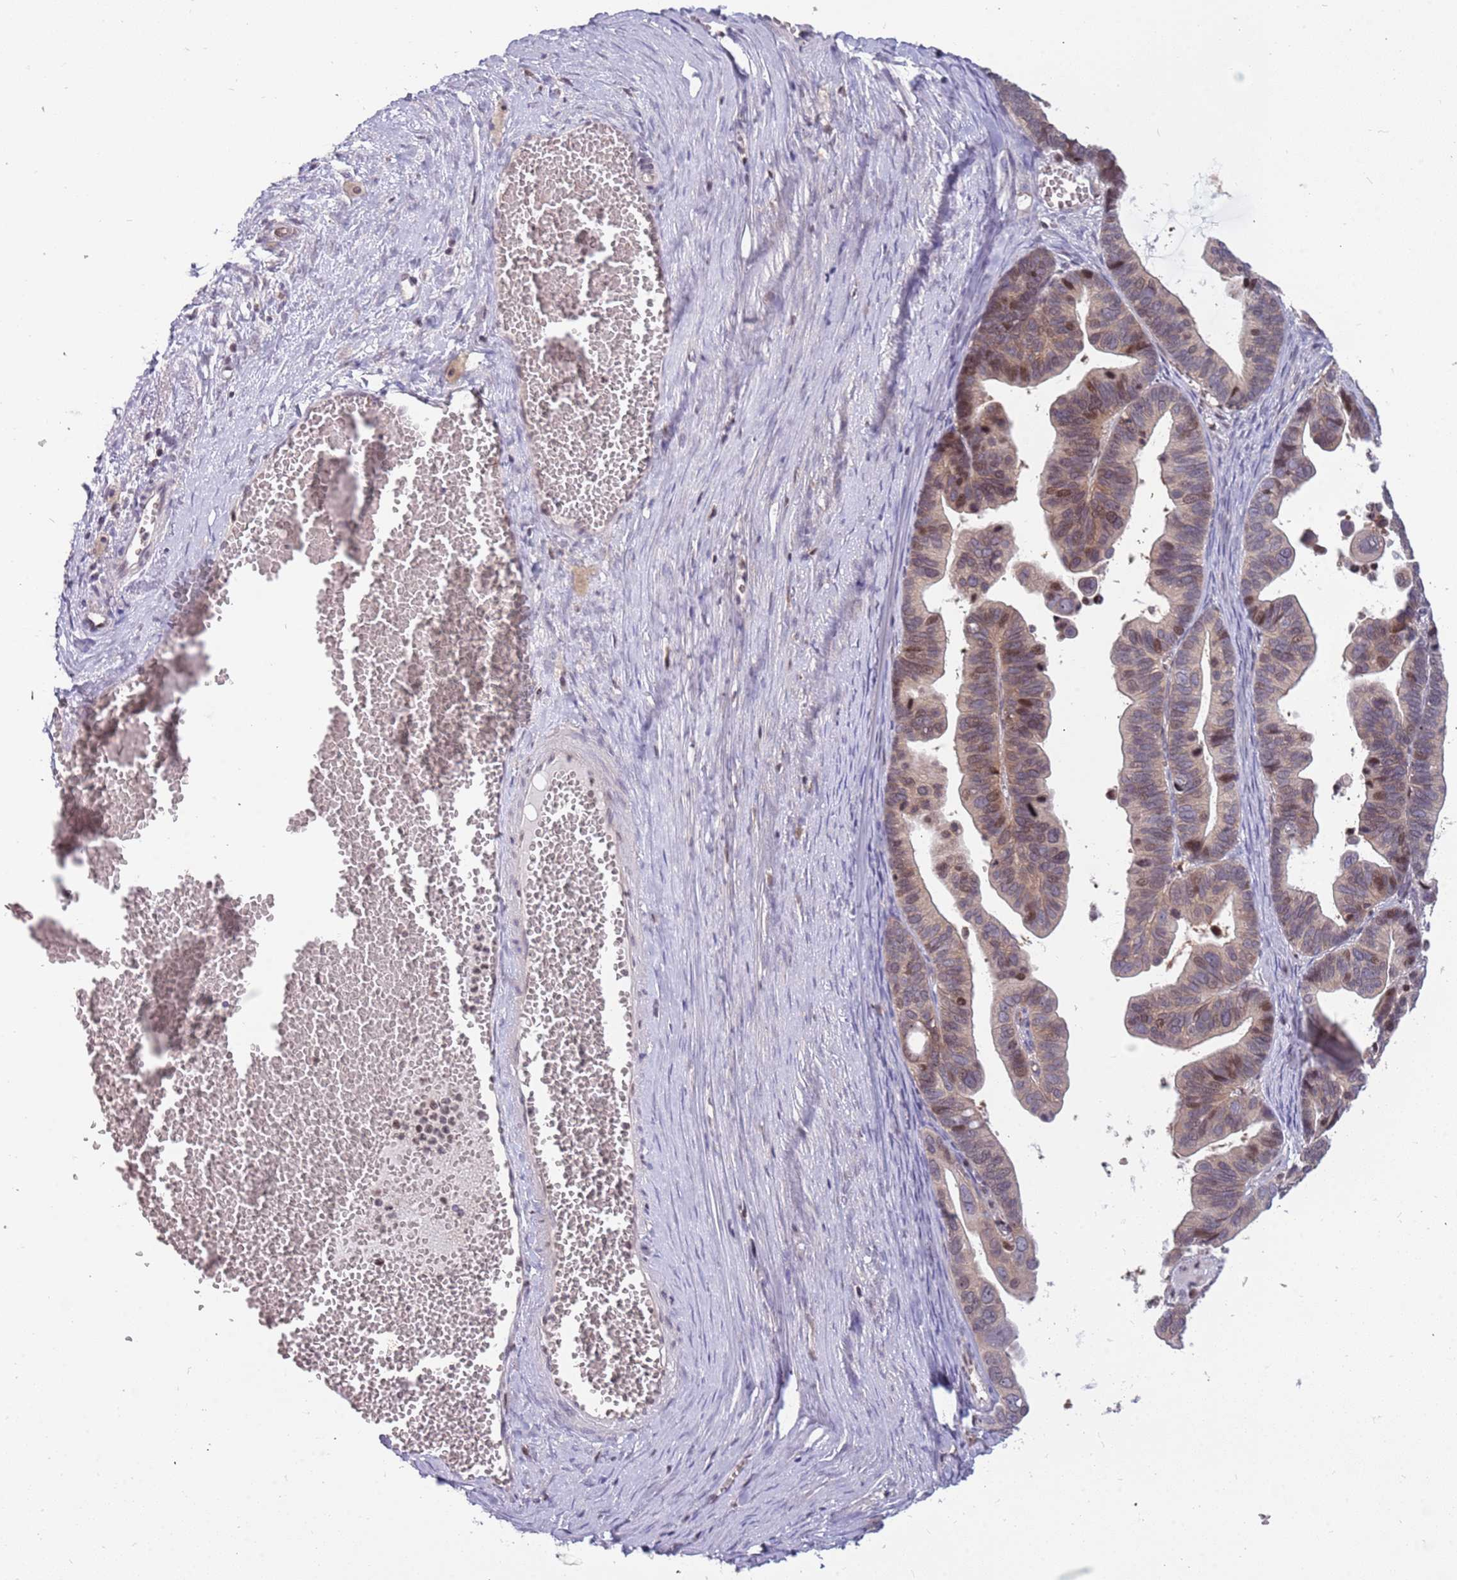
{"staining": {"intensity": "weak", "quantity": "25%-75%", "location": "cytoplasmic/membranous,nuclear"}, "tissue": "ovarian cancer", "cell_type": "Tumor cells", "image_type": "cancer", "snomed": [{"axis": "morphology", "description": "Cystadenocarcinoma, serous, NOS"}, {"axis": "topography", "description": "Ovary"}], "caption": "Weak cytoplasmic/membranous and nuclear expression is present in about 25%-75% of tumor cells in serous cystadenocarcinoma (ovarian).", "gene": "ARHGEF5", "patient": {"sex": "female", "age": 56}}